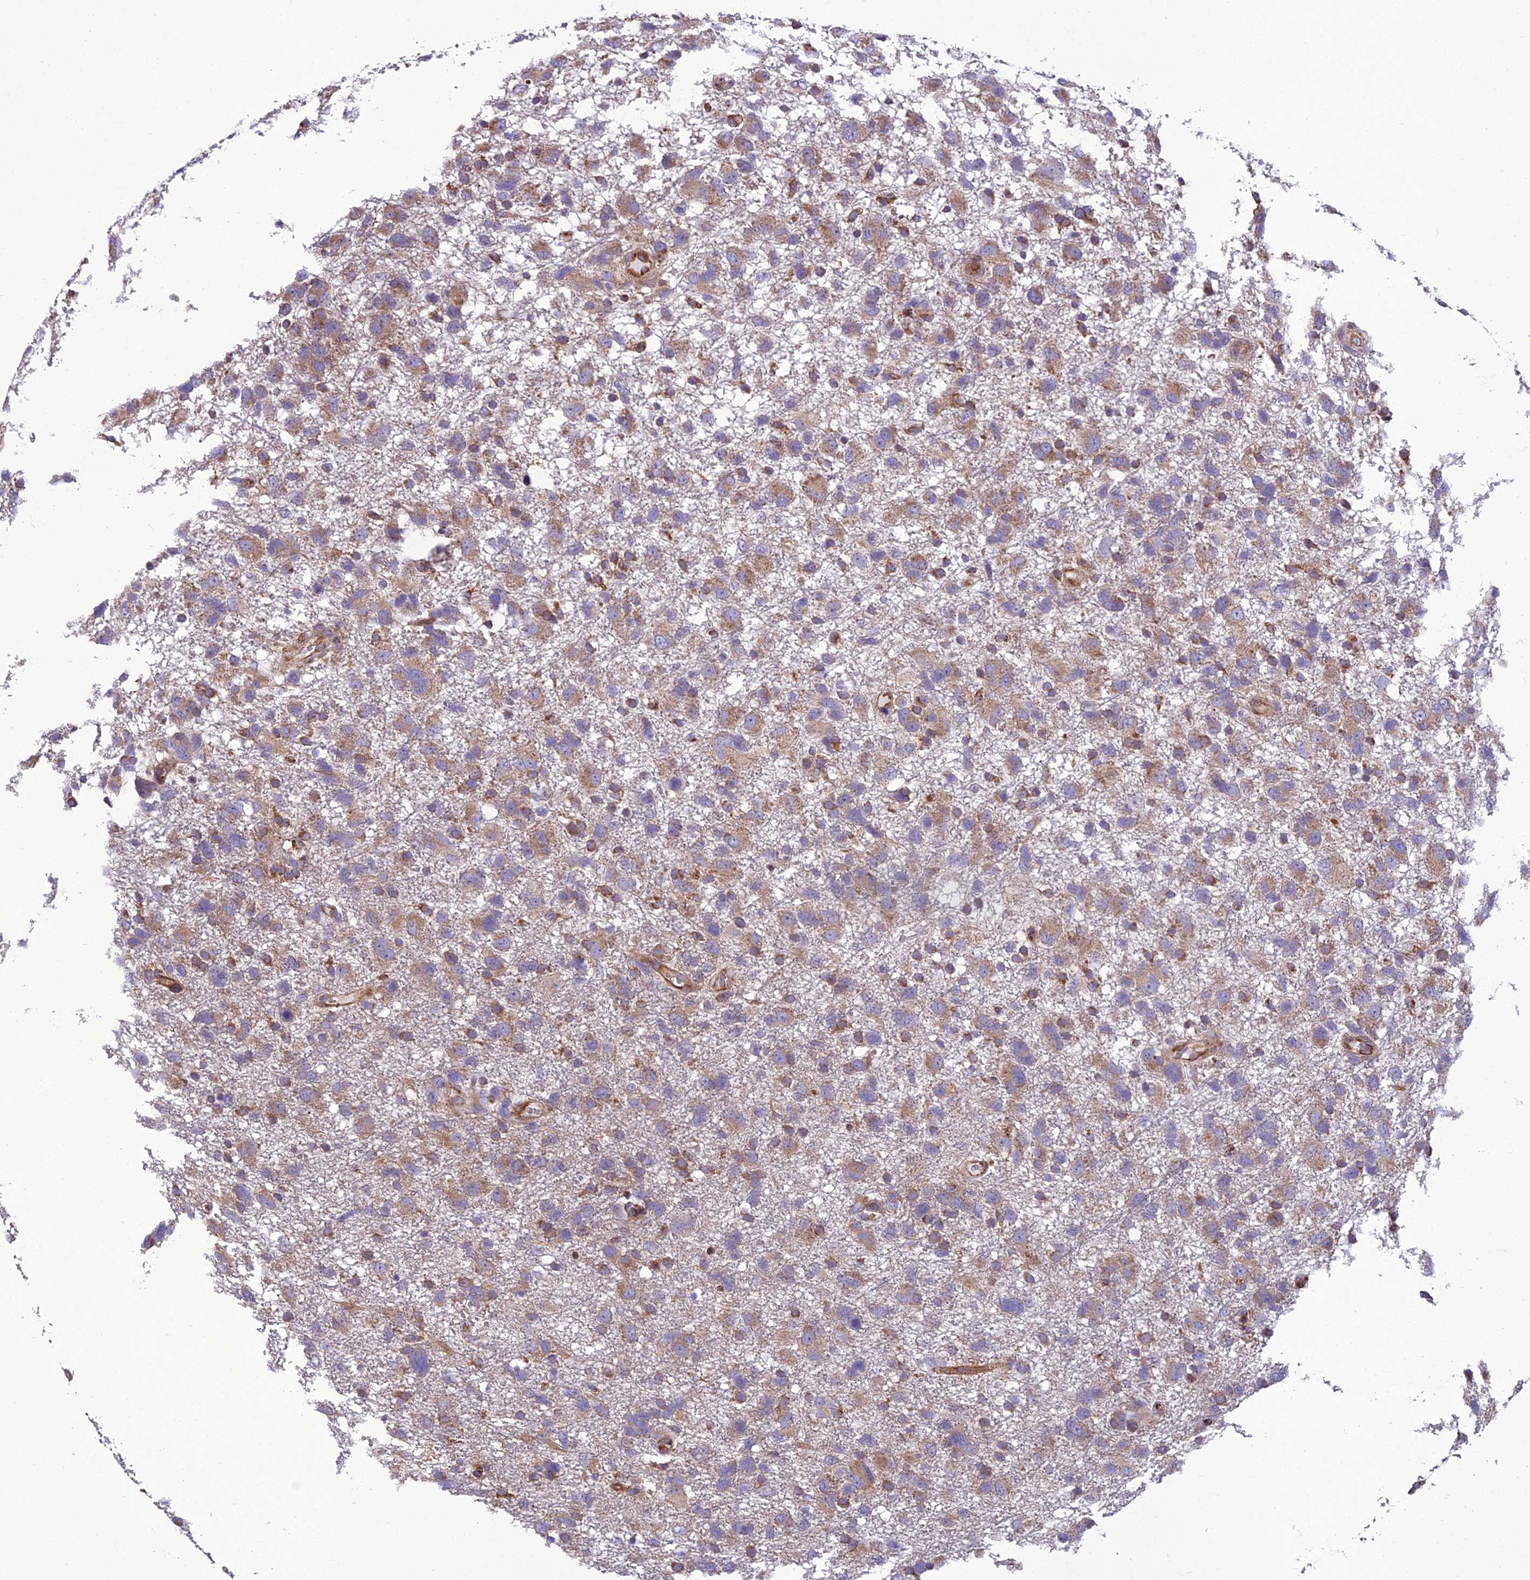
{"staining": {"intensity": "moderate", "quantity": ">75%", "location": "cytoplasmic/membranous"}, "tissue": "glioma", "cell_type": "Tumor cells", "image_type": "cancer", "snomed": [{"axis": "morphology", "description": "Glioma, malignant, High grade"}, {"axis": "topography", "description": "Brain"}], "caption": "A brown stain highlights moderate cytoplasmic/membranous positivity of a protein in high-grade glioma (malignant) tumor cells. Nuclei are stained in blue.", "gene": "GIMAP1", "patient": {"sex": "male", "age": 61}}